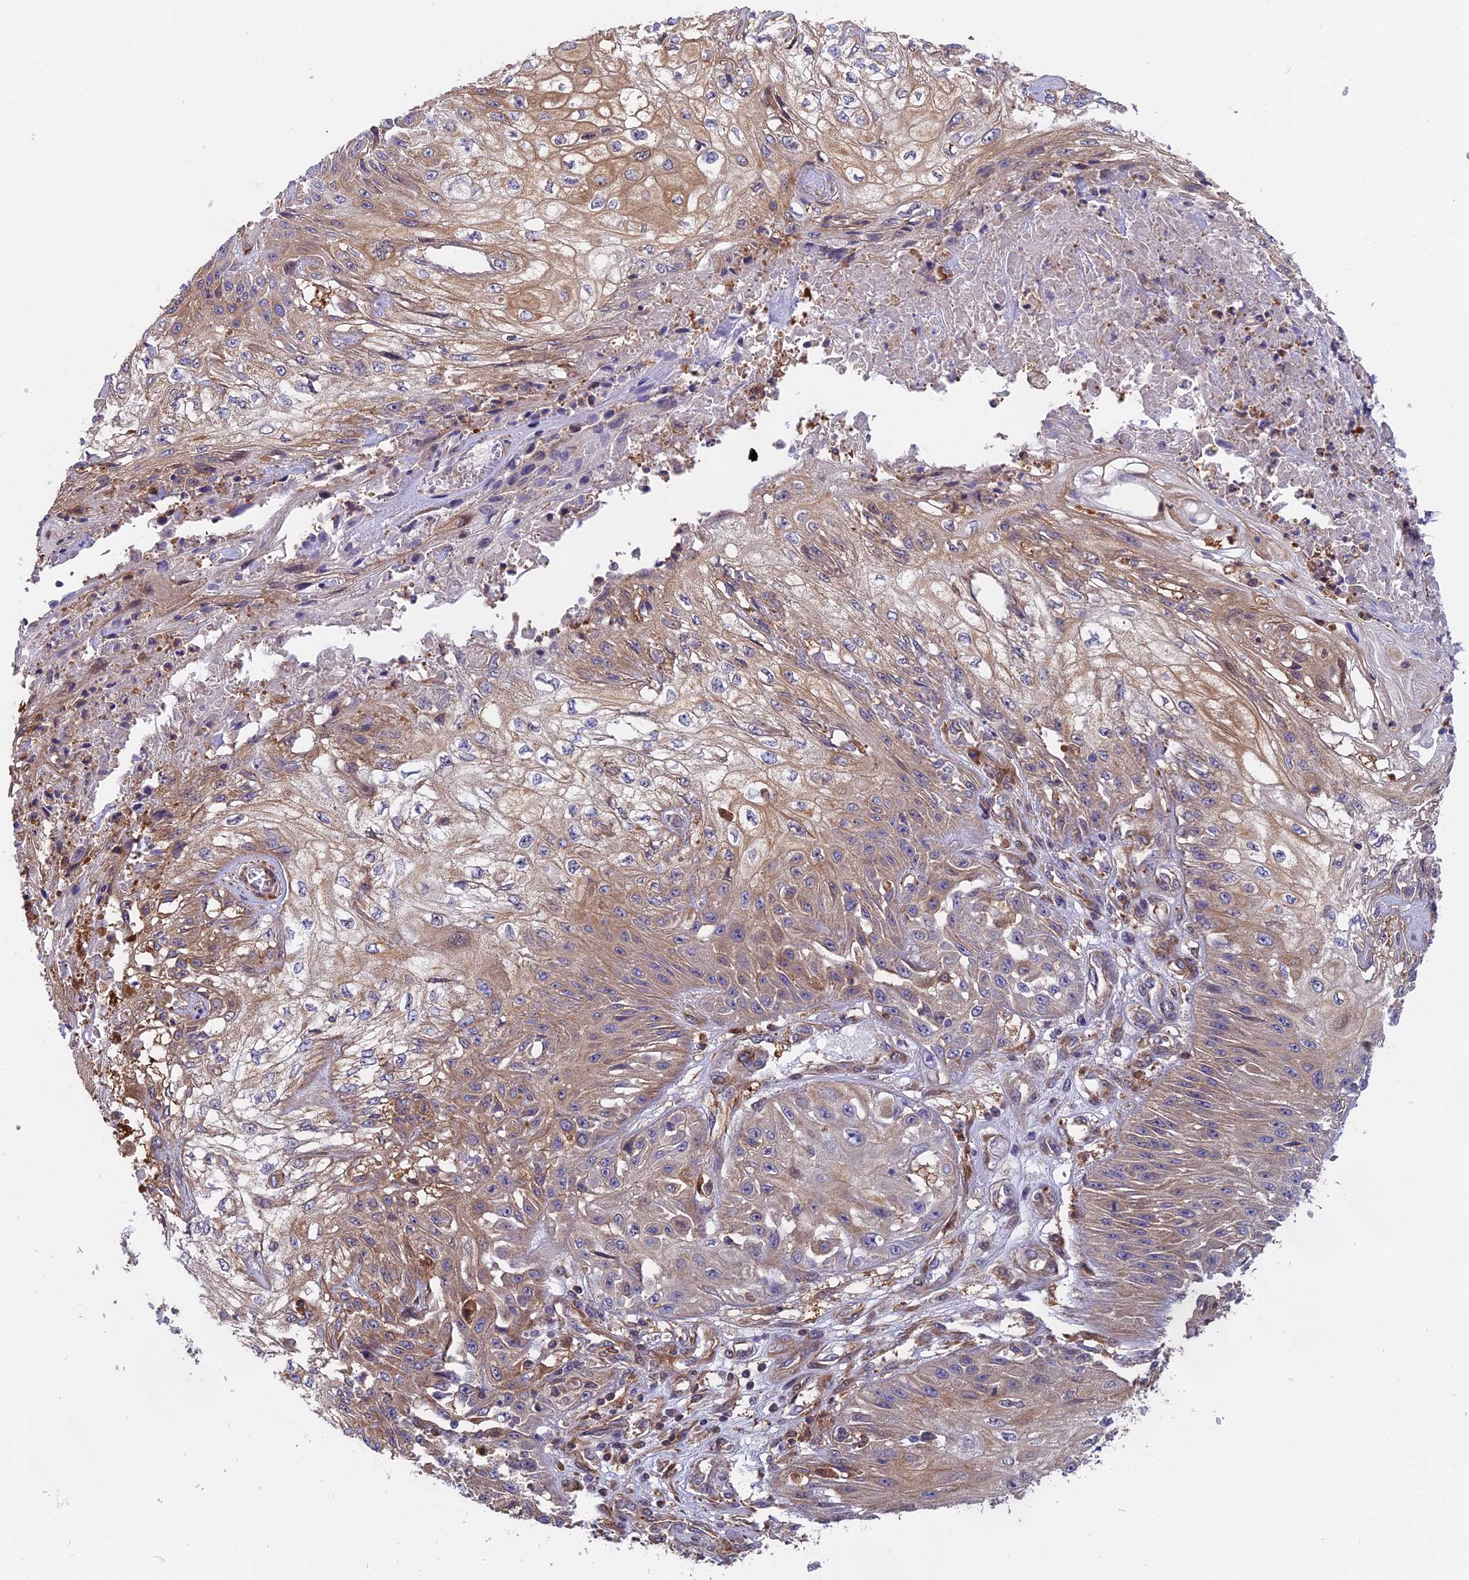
{"staining": {"intensity": "weak", "quantity": ">75%", "location": "cytoplasmic/membranous"}, "tissue": "skin cancer", "cell_type": "Tumor cells", "image_type": "cancer", "snomed": [{"axis": "morphology", "description": "Squamous cell carcinoma, NOS"}, {"axis": "morphology", "description": "Squamous cell carcinoma, metastatic, NOS"}, {"axis": "topography", "description": "Skin"}, {"axis": "topography", "description": "Lymph node"}], "caption": "Skin cancer (squamous cell carcinoma) stained with a protein marker shows weak staining in tumor cells.", "gene": "FAM118B", "patient": {"sex": "male", "age": 75}}